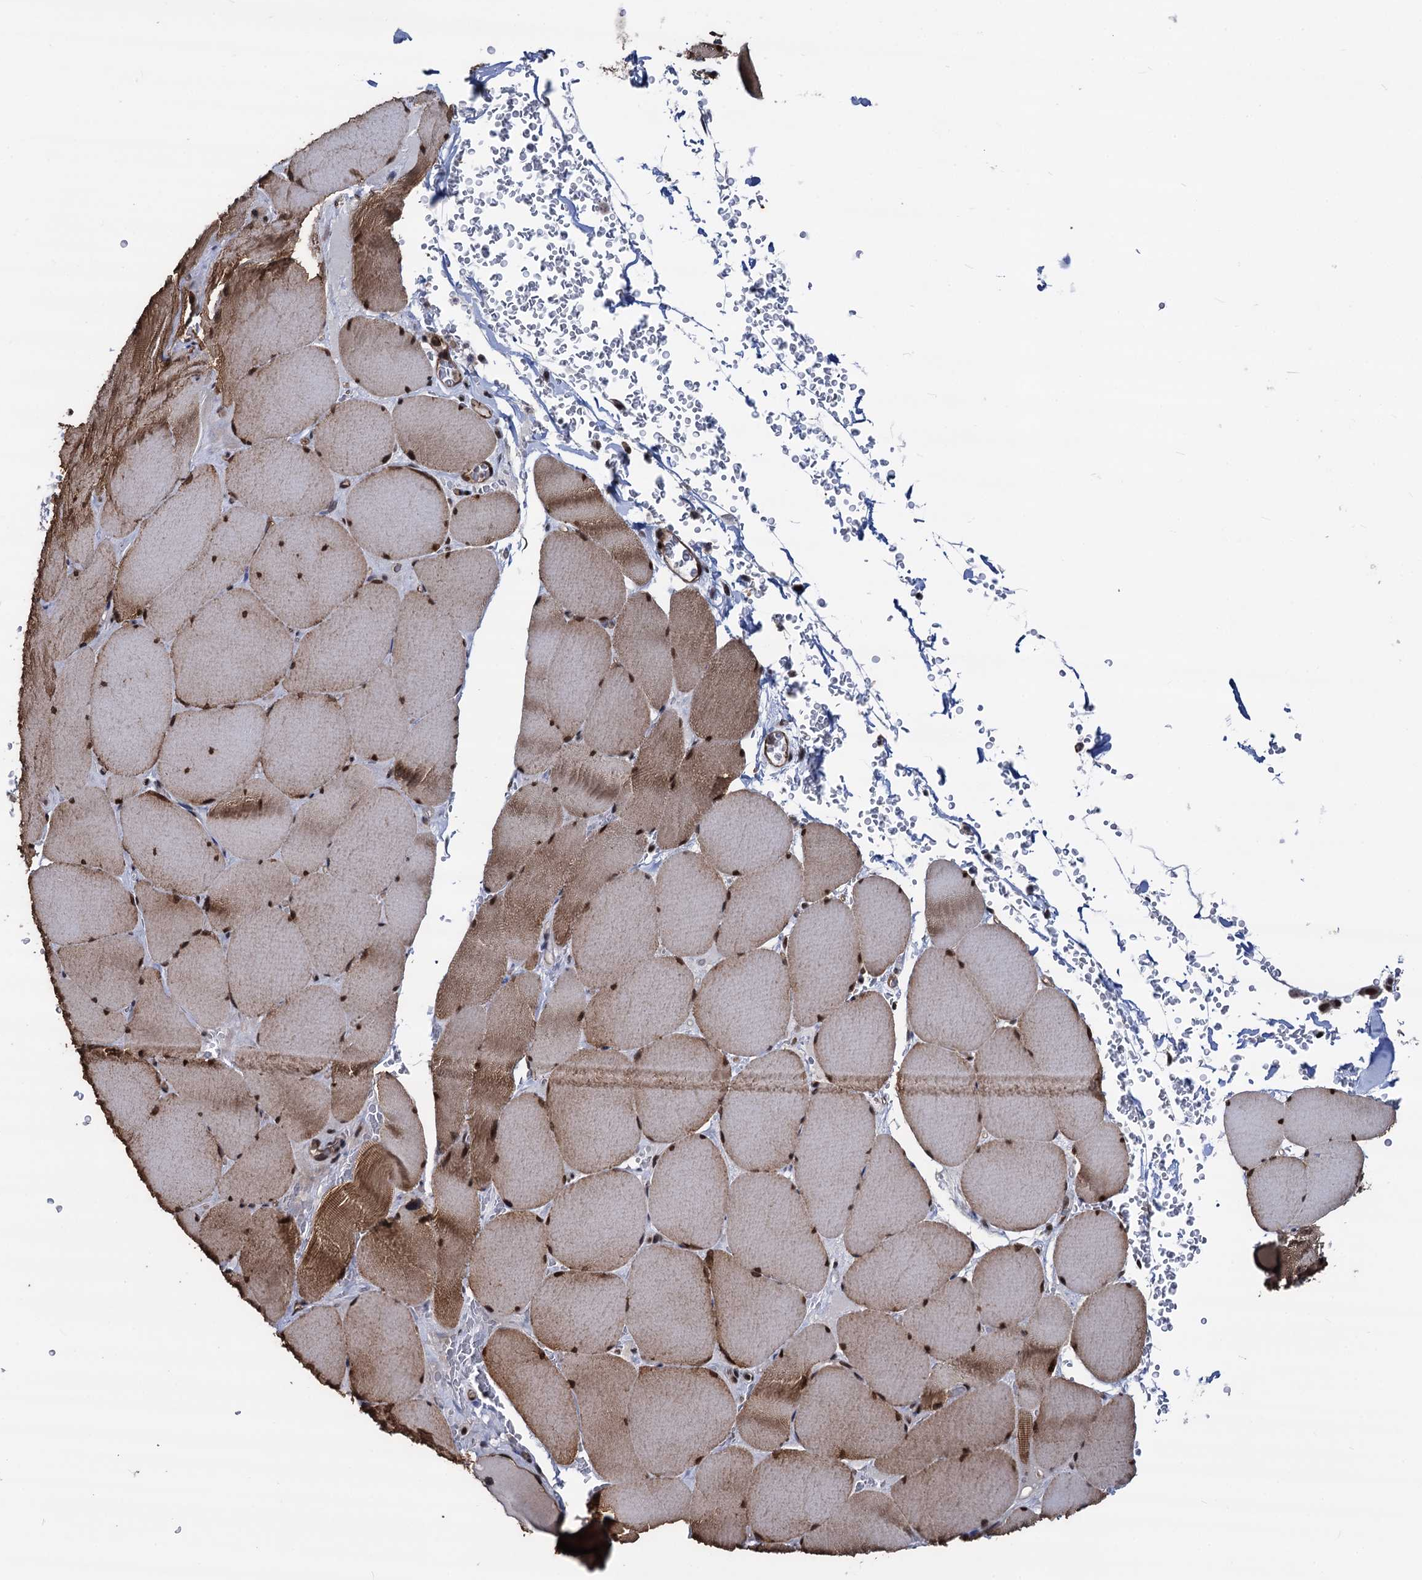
{"staining": {"intensity": "strong", "quantity": ">75%", "location": "cytoplasmic/membranous,nuclear"}, "tissue": "skeletal muscle", "cell_type": "Myocytes", "image_type": "normal", "snomed": [{"axis": "morphology", "description": "Normal tissue, NOS"}, {"axis": "topography", "description": "Skeletal muscle"}, {"axis": "topography", "description": "Head-Neck"}], "caption": "This is an image of immunohistochemistry staining of unremarkable skeletal muscle, which shows strong positivity in the cytoplasmic/membranous,nuclear of myocytes.", "gene": "GALNT11", "patient": {"sex": "male", "age": 66}}